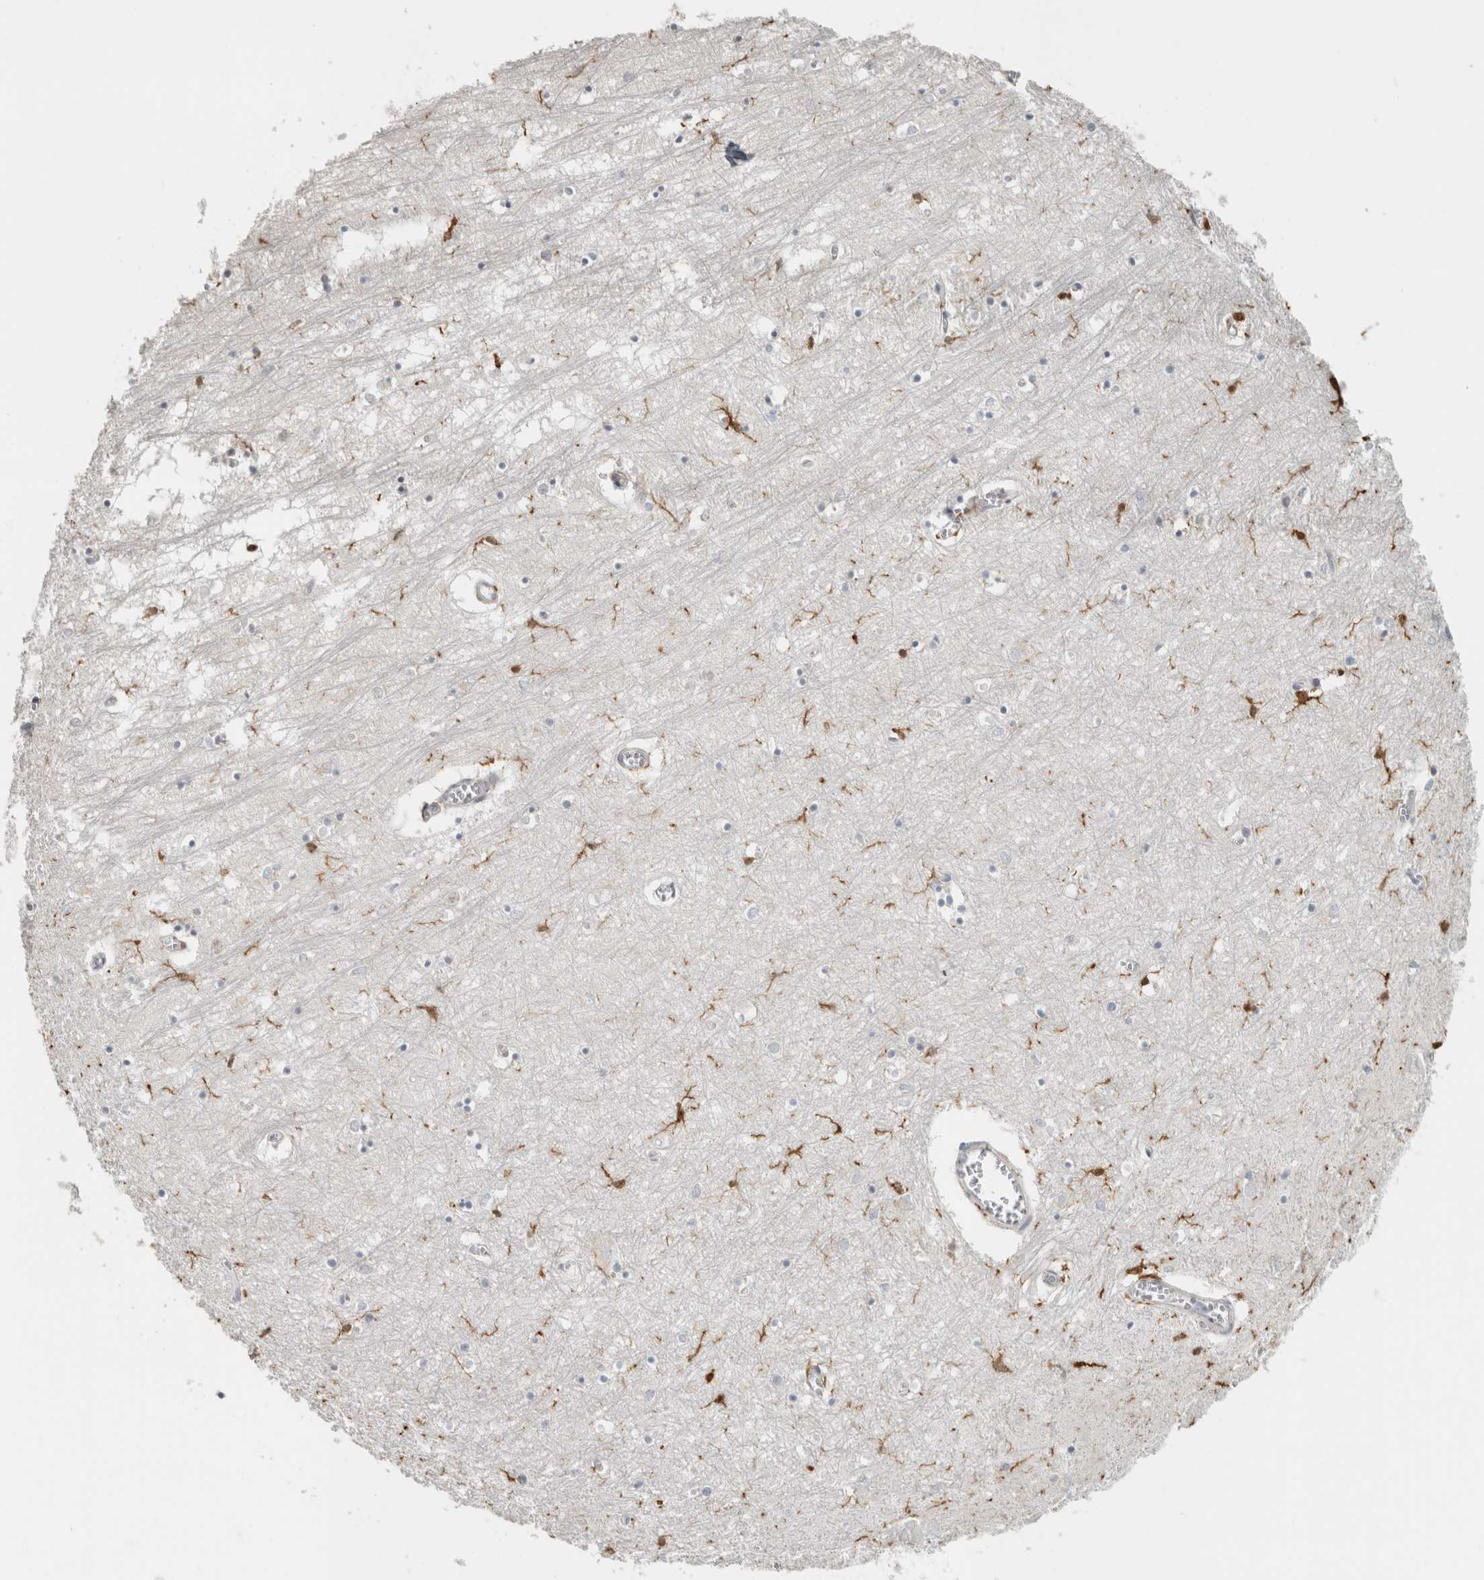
{"staining": {"intensity": "strong", "quantity": "<25%", "location": "cytoplasmic/membranous"}, "tissue": "hippocampus", "cell_type": "Glial cells", "image_type": "normal", "snomed": [{"axis": "morphology", "description": "Normal tissue, NOS"}, {"axis": "topography", "description": "Hippocampus"}], "caption": "This is an image of IHC staining of benign hippocampus, which shows strong positivity in the cytoplasmic/membranous of glial cells.", "gene": "SCIN", "patient": {"sex": "male", "age": 70}}